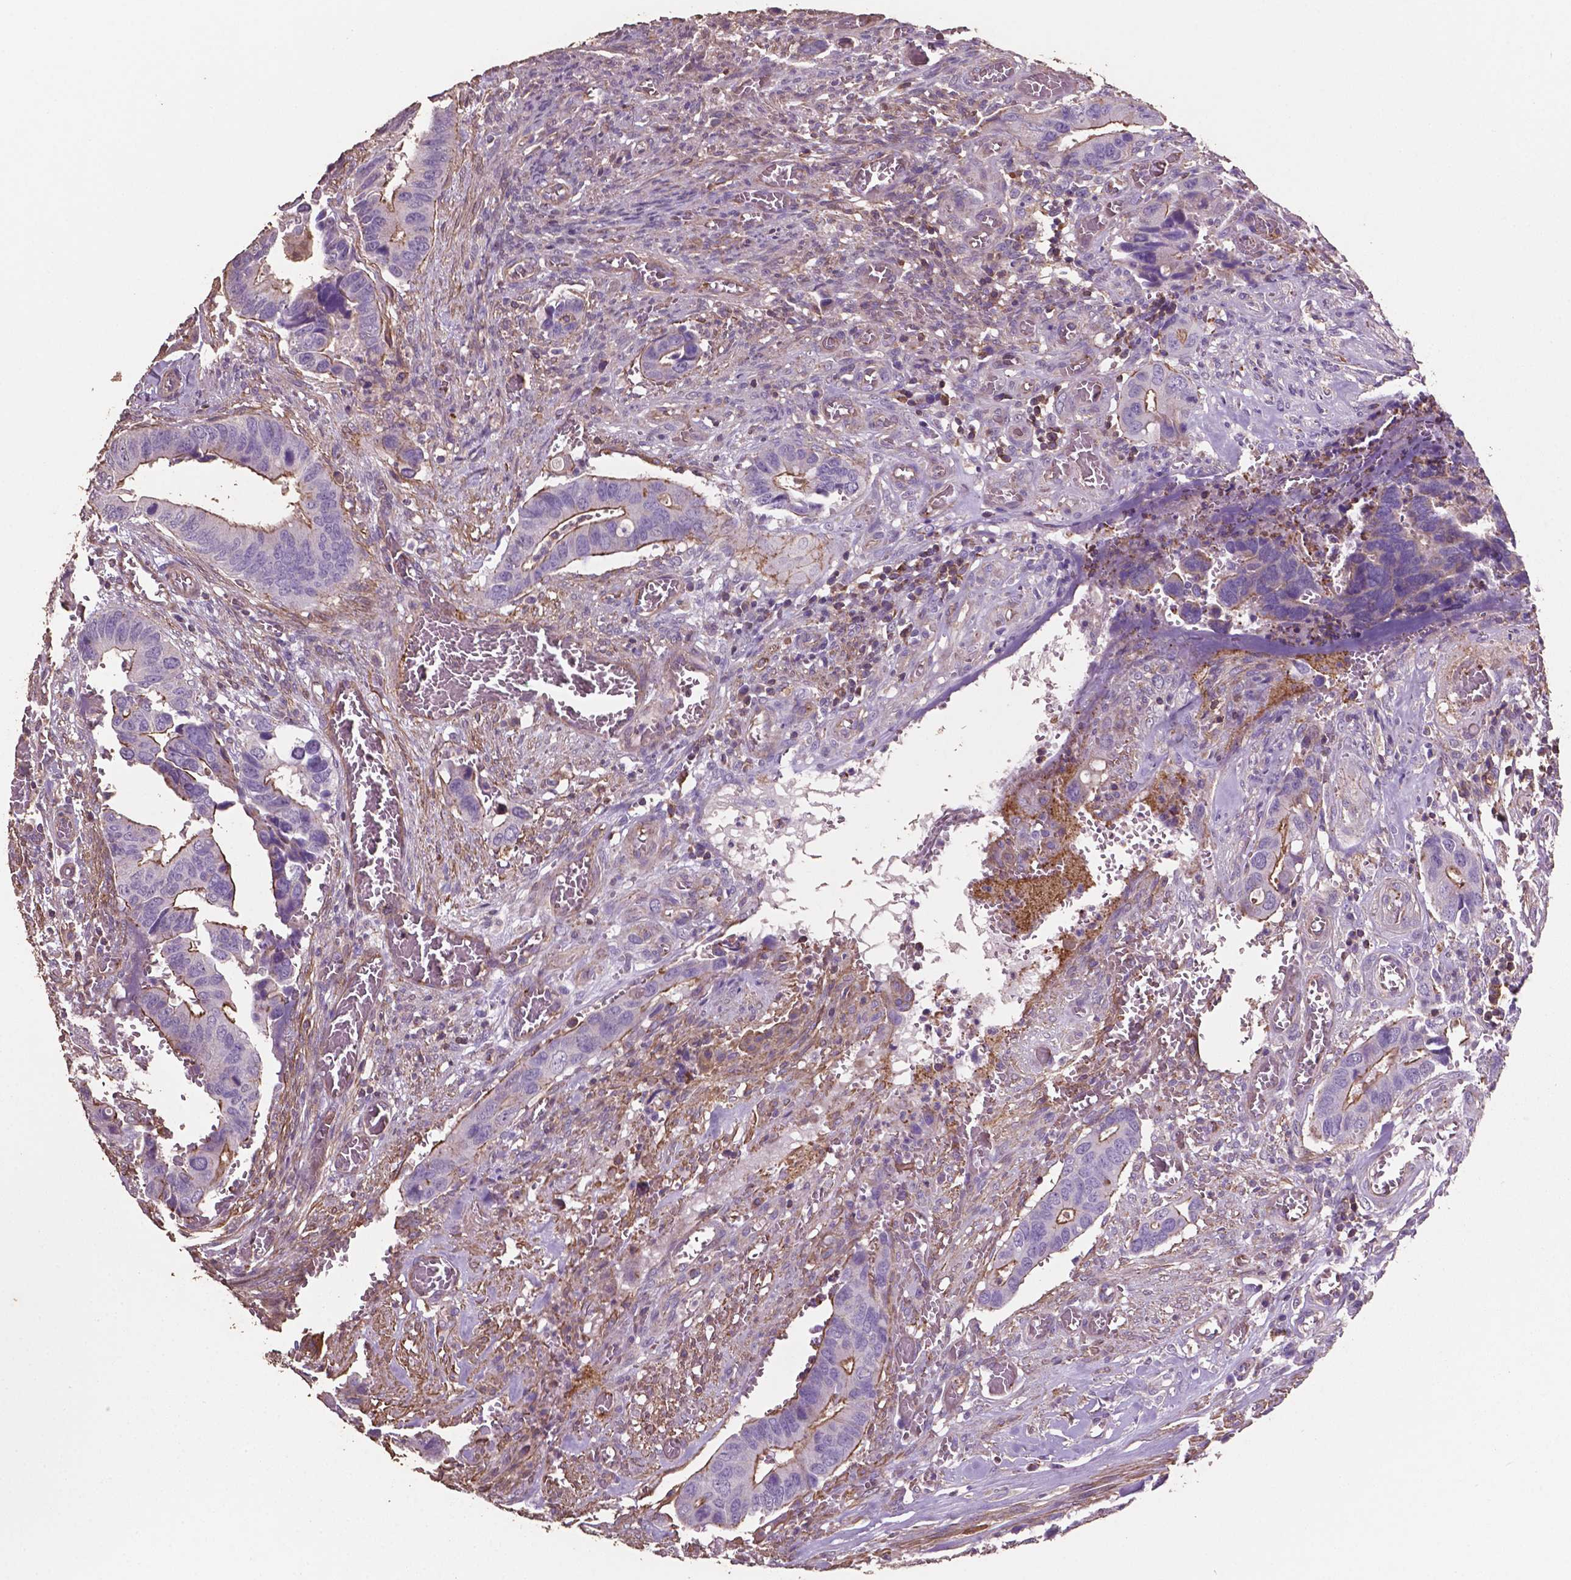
{"staining": {"intensity": "moderate", "quantity": "<25%", "location": "cytoplasmic/membranous"}, "tissue": "colorectal cancer", "cell_type": "Tumor cells", "image_type": "cancer", "snomed": [{"axis": "morphology", "description": "Adenocarcinoma, NOS"}, {"axis": "topography", "description": "Colon"}], "caption": "There is low levels of moderate cytoplasmic/membranous expression in tumor cells of colorectal adenocarcinoma, as demonstrated by immunohistochemical staining (brown color).", "gene": "COMMD4", "patient": {"sex": "male", "age": 49}}